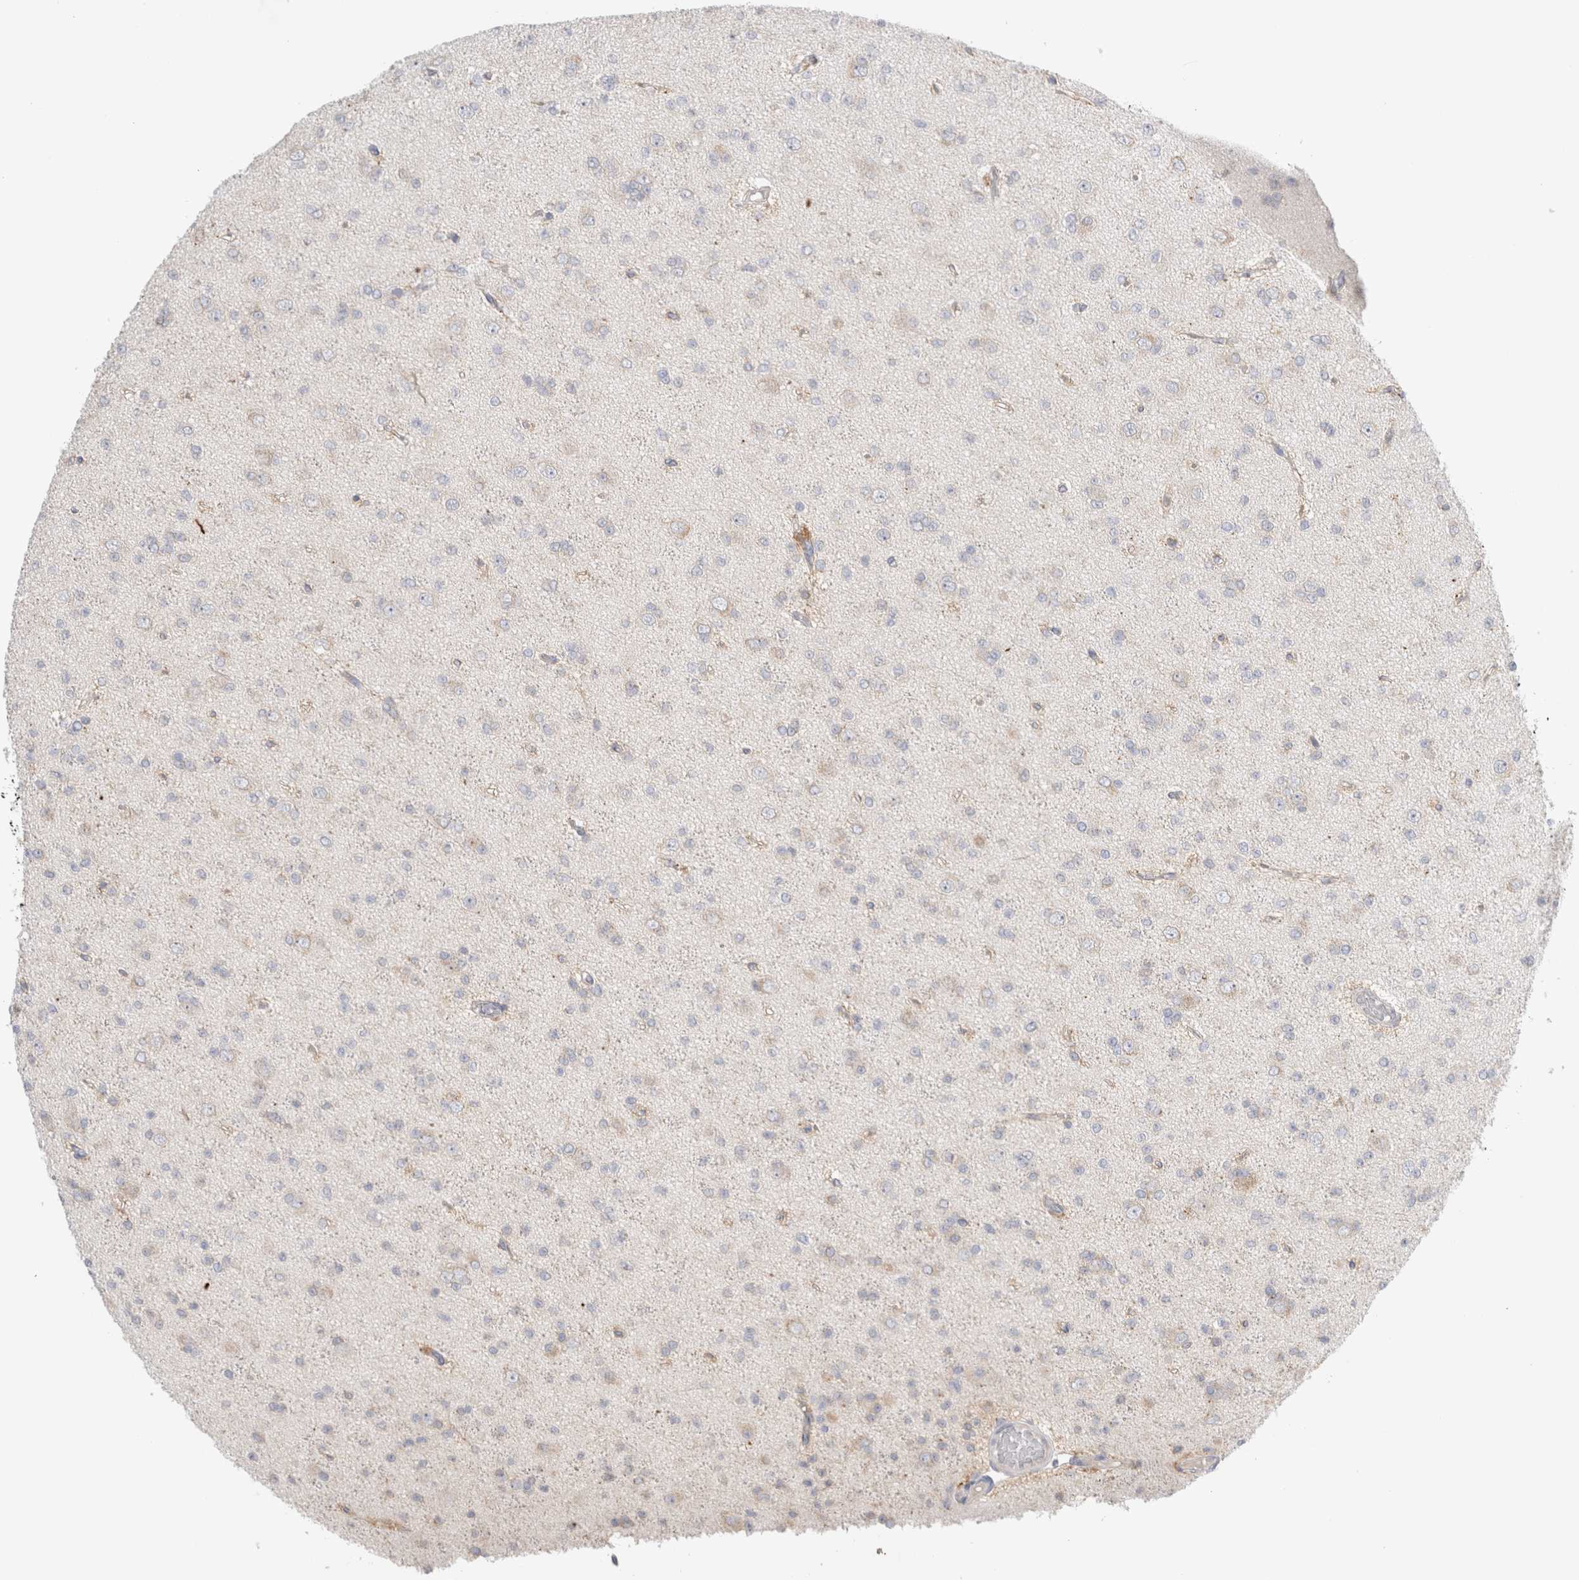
{"staining": {"intensity": "negative", "quantity": "none", "location": "none"}, "tissue": "glioma", "cell_type": "Tumor cells", "image_type": "cancer", "snomed": [{"axis": "morphology", "description": "Glioma, malignant, Low grade"}, {"axis": "topography", "description": "Brain"}], "caption": "Histopathology image shows no significant protein positivity in tumor cells of malignant glioma (low-grade).", "gene": "ZNF23", "patient": {"sex": "female", "age": 22}}